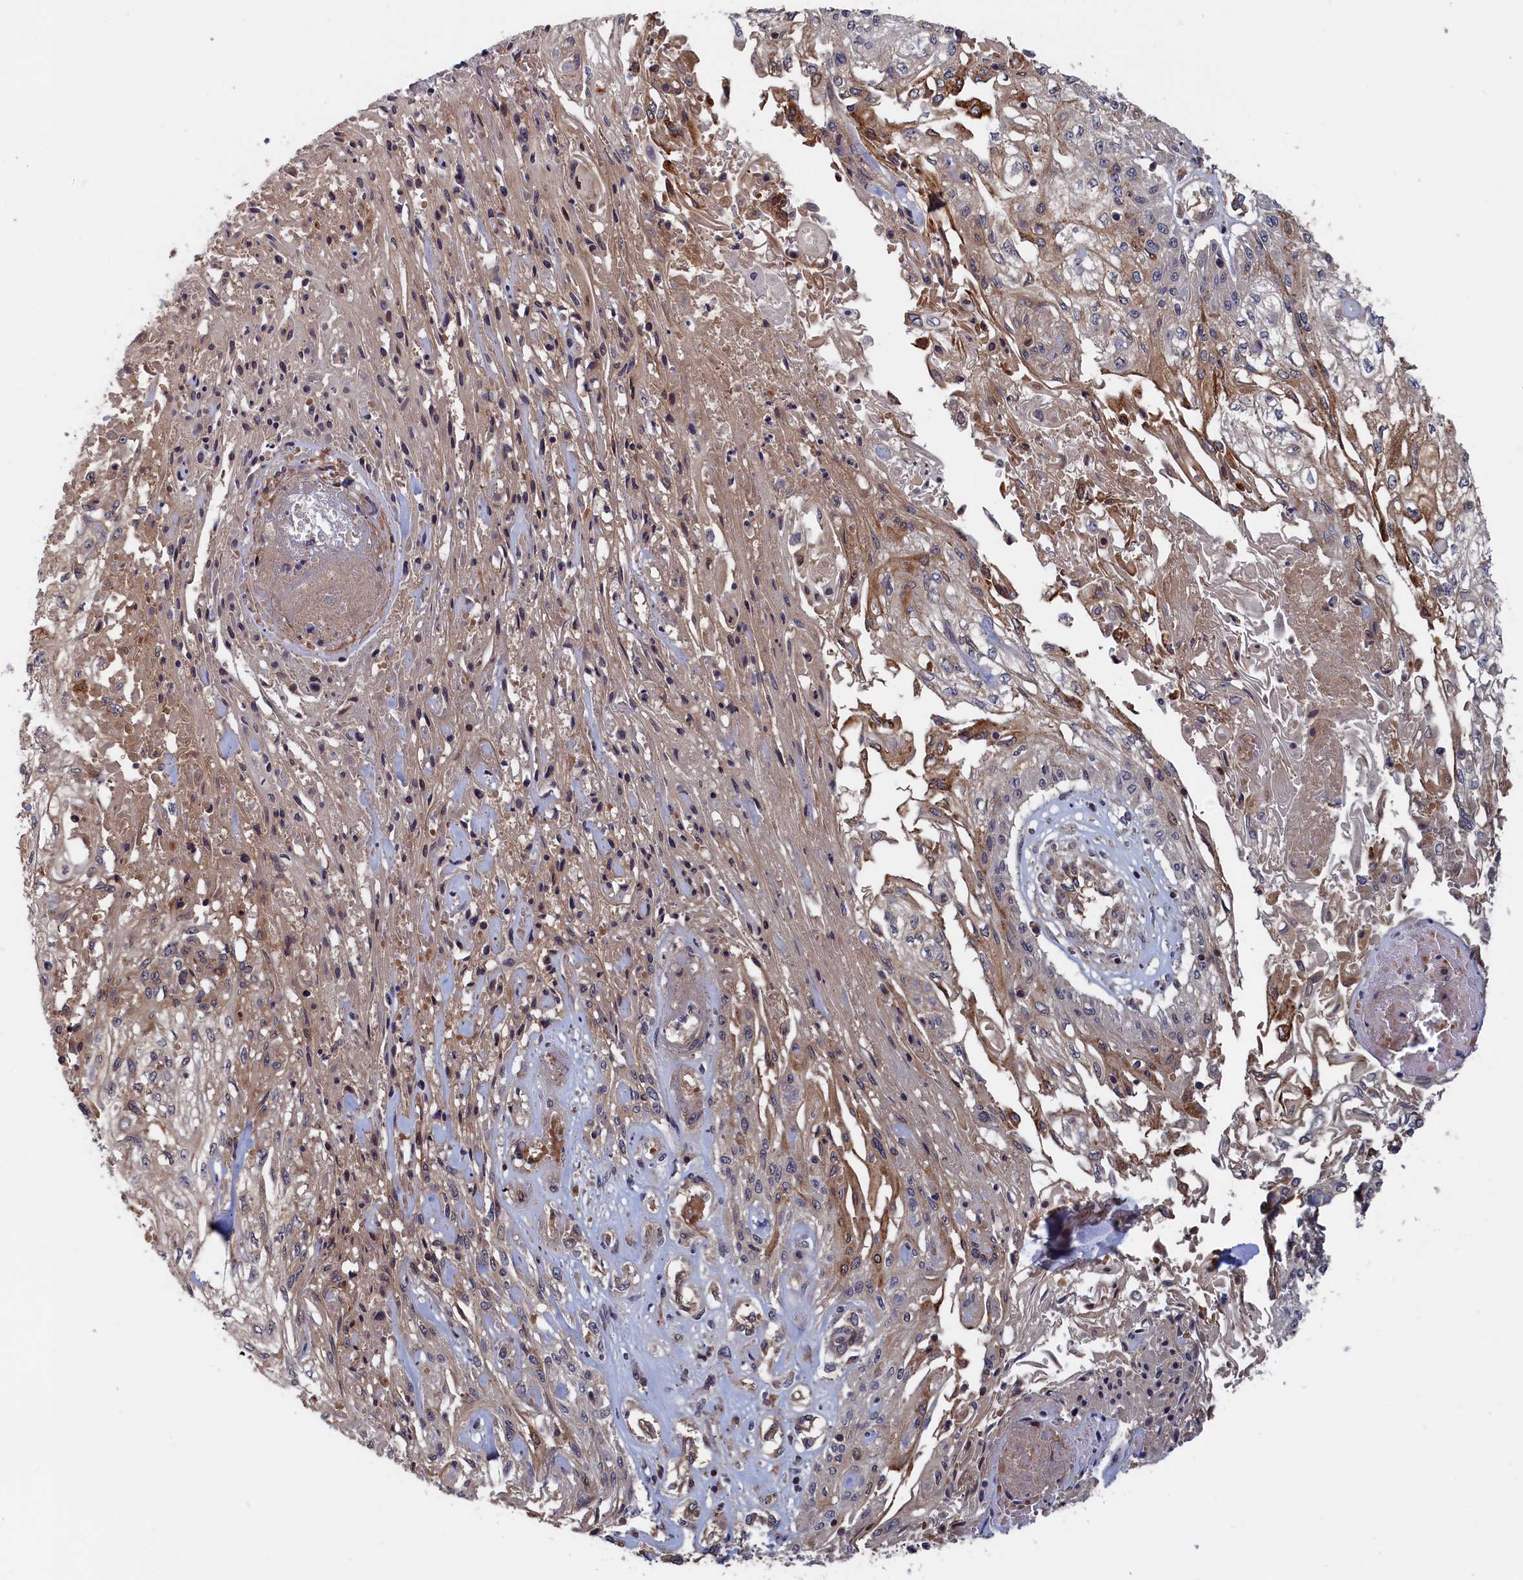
{"staining": {"intensity": "moderate", "quantity": "<25%", "location": "cytoplasmic/membranous"}, "tissue": "skin cancer", "cell_type": "Tumor cells", "image_type": "cancer", "snomed": [{"axis": "morphology", "description": "Squamous cell carcinoma, NOS"}, {"axis": "morphology", "description": "Squamous cell carcinoma, metastatic, NOS"}, {"axis": "topography", "description": "Skin"}, {"axis": "topography", "description": "Lymph node"}], "caption": "Protein staining of skin squamous cell carcinoma tissue displays moderate cytoplasmic/membranous positivity in about <25% of tumor cells. (brown staining indicates protein expression, while blue staining denotes nuclei).", "gene": "TRAPPC2L", "patient": {"sex": "male", "age": 75}}